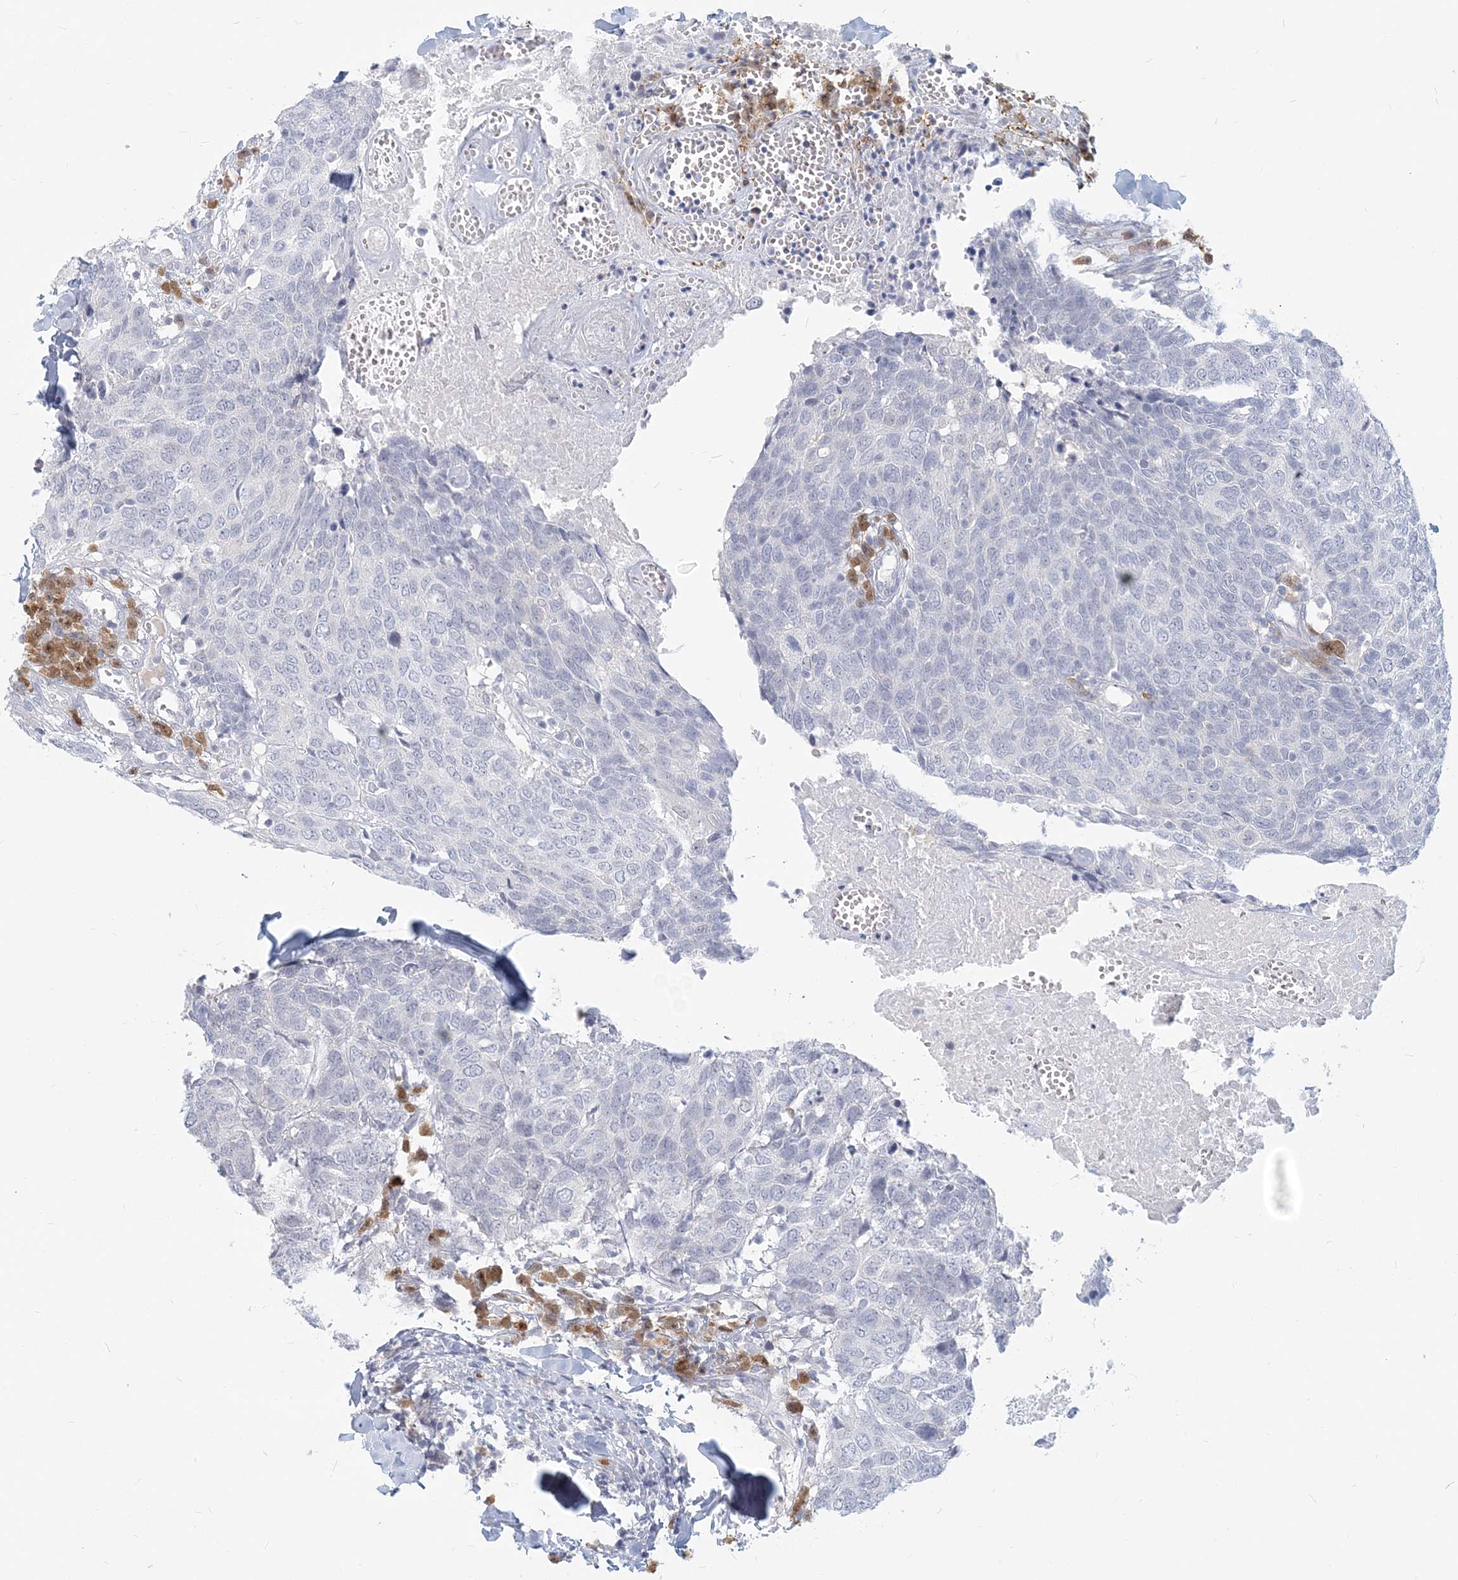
{"staining": {"intensity": "negative", "quantity": "none", "location": "none"}, "tissue": "head and neck cancer", "cell_type": "Tumor cells", "image_type": "cancer", "snomed": [{"axis": "morphology", "description": "Squamous cell carcinoma, NOS"}, {"axis": "topography", "description": "Head-Neck"}], "caption": "There is no significant positivity in tumor cells of head and neck cancer.", "gene": "GMPPA", "patient": {"sex": "male", "age": 66}}